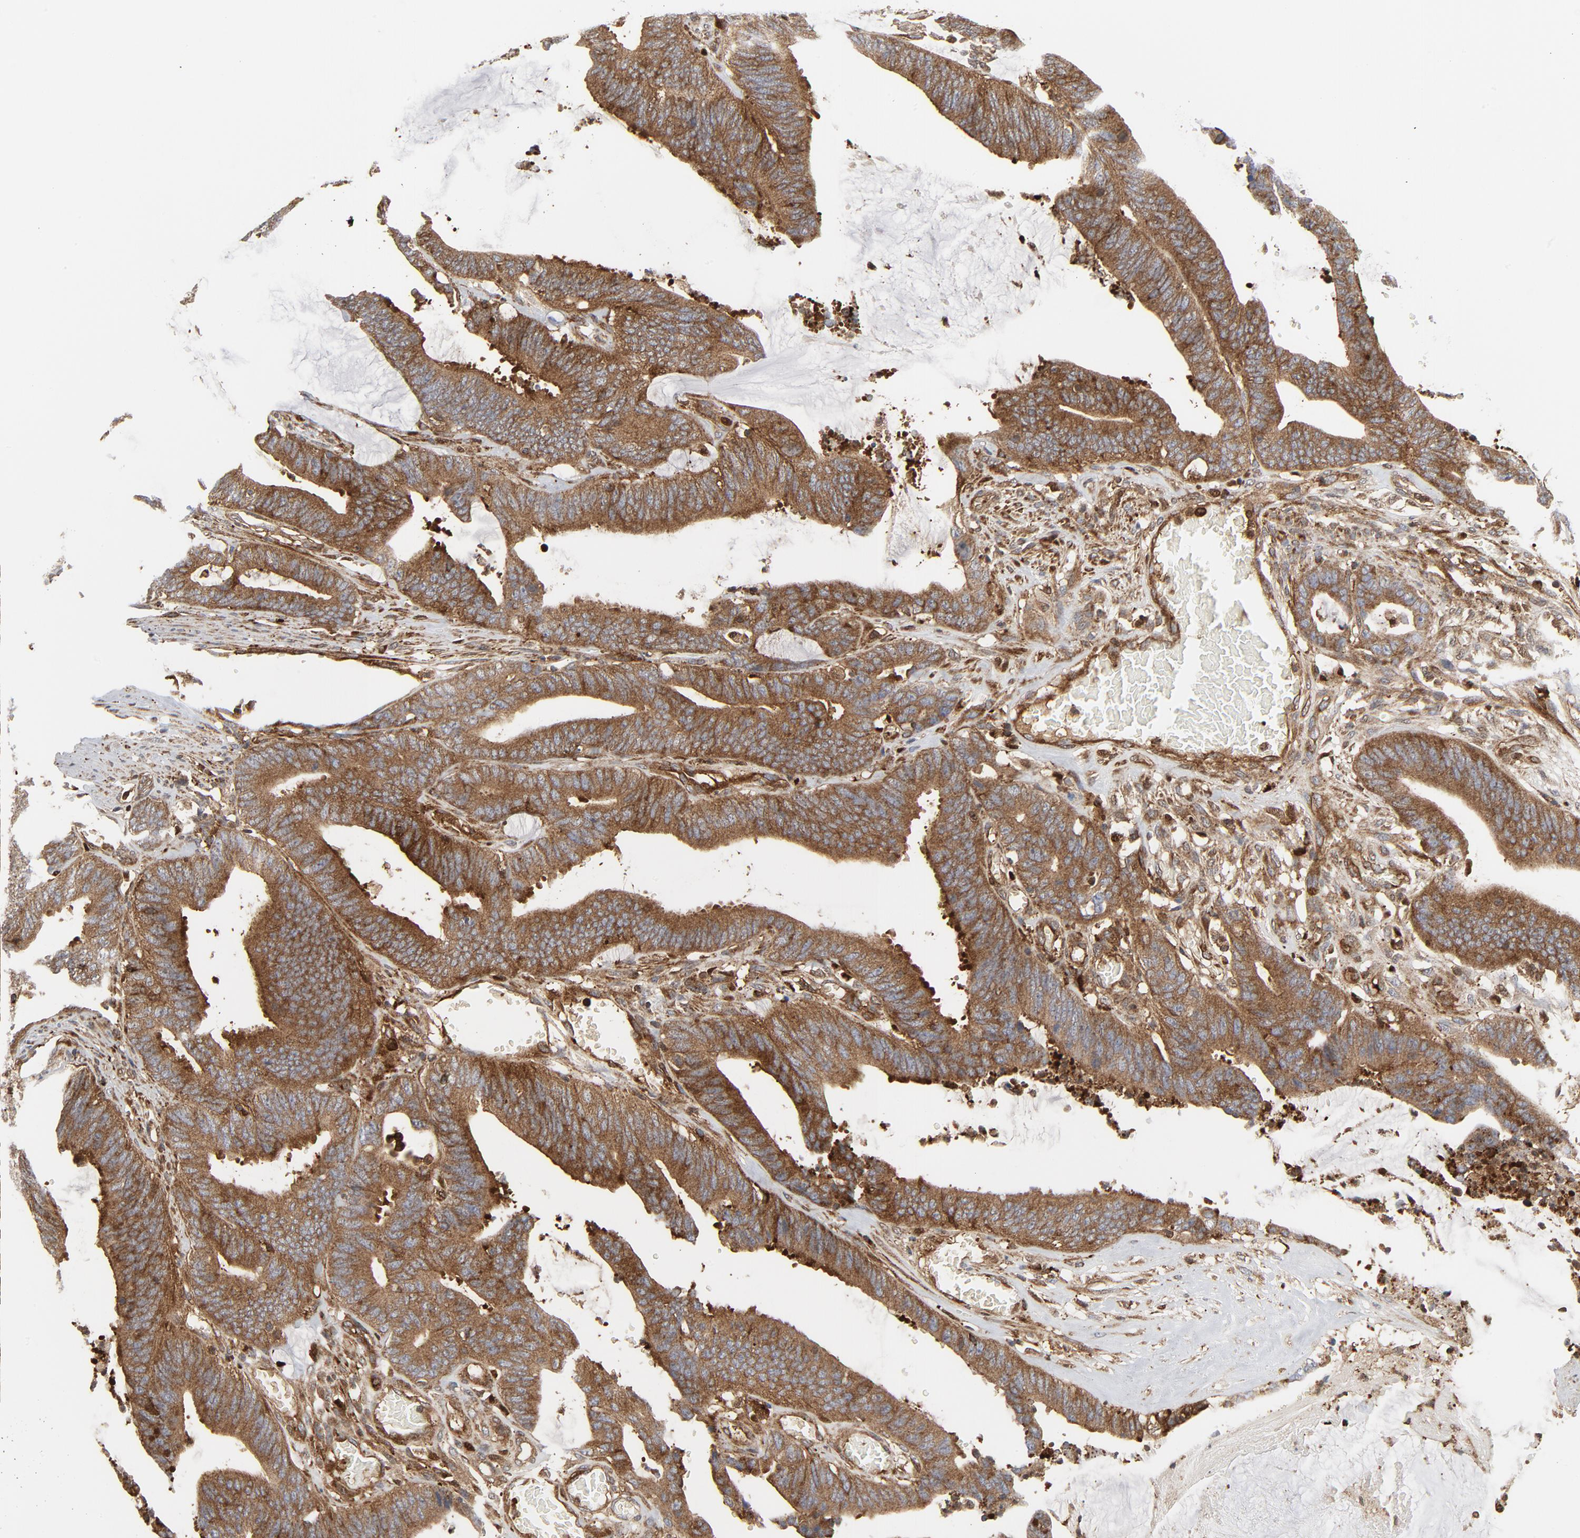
{"staining": {"intensity": "strong", "quantity": ">75%", "location": "cytoplasmic/membranous"}, "tissue": "colorectal cancer", "cell_type": "Tumor cells", "image_type": "cancer", "snomed": [{"axis": "morphology", "description": "Adenocarcinoma, NOS"}, {"axis": "topography", "description": "Rectum"}], "caption": "Human colorectal cancer stained for a protein (brown) shows strong cytoplasmic/membranous positive staining in about >75% of tumor cells.", "gene": "YES1", "patient": {"sex": "female", "age": 66}}